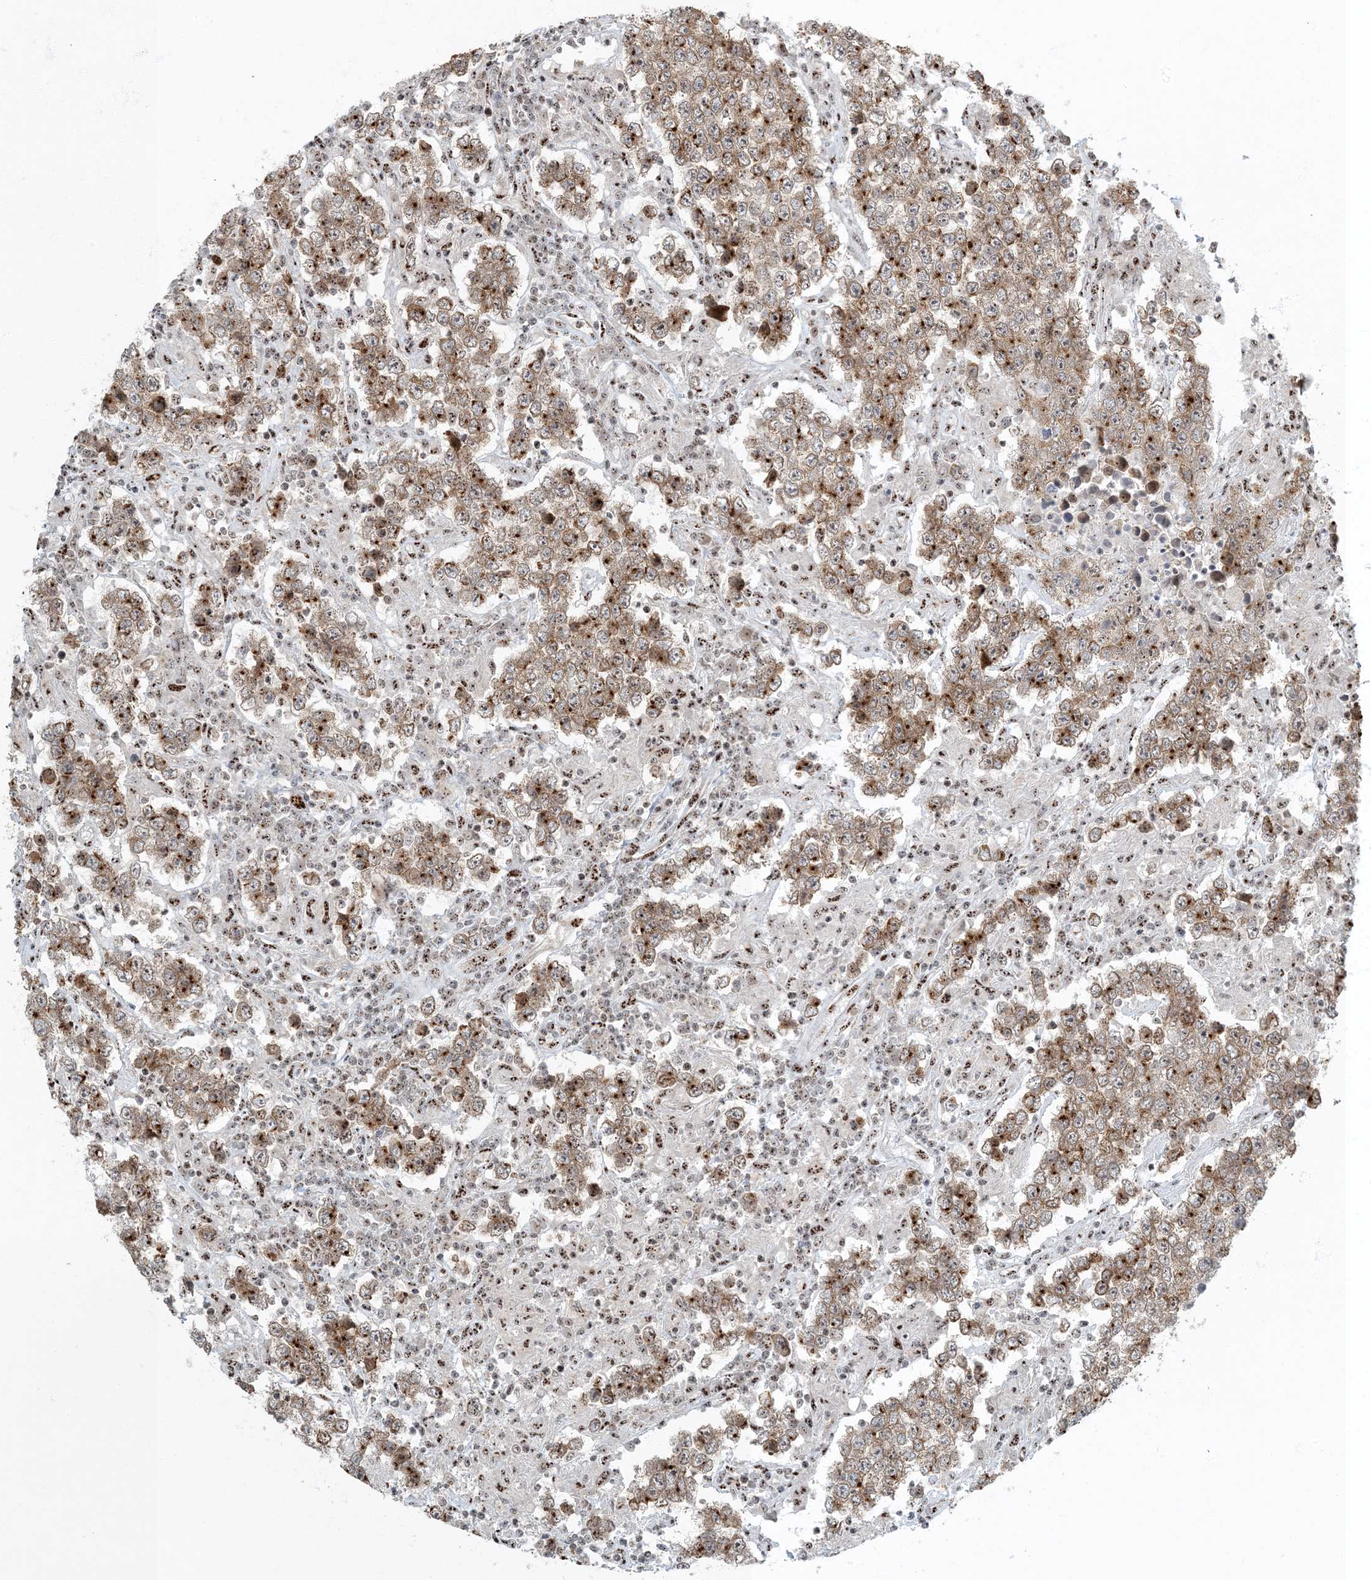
{"staining": {"intensity": "moderate", "quantity": ">75%", "location": "cytoplasmic/membranous"}, "tissue": "testis cancer", "cell_type": "Tumor cells", "image_type": "cancer", "snomed": [{"axis": "morphology", "description": "Normal tissue, NOS"}, {"axis": "morphology", "description": "Urothelial carcinoma, High grade"}, {"axis": "morphology", "description": "Seminoma, NOS"}, {"axis": "morphology", "description": "Carcinoma, Embryonal, NOS"}, {"axis": "topography", "description": "Urinary bladder"}, {"axis": "topography", "description": "Testis"}], "caption": "This is an image of immunohistochemistry staining of testis embryonal carcinoma, which shows moderate staining in the cytoplasmic/membranous of tumor cells.", "gene": "MBD1", "patient": {"sex": "male", "age": 41}}